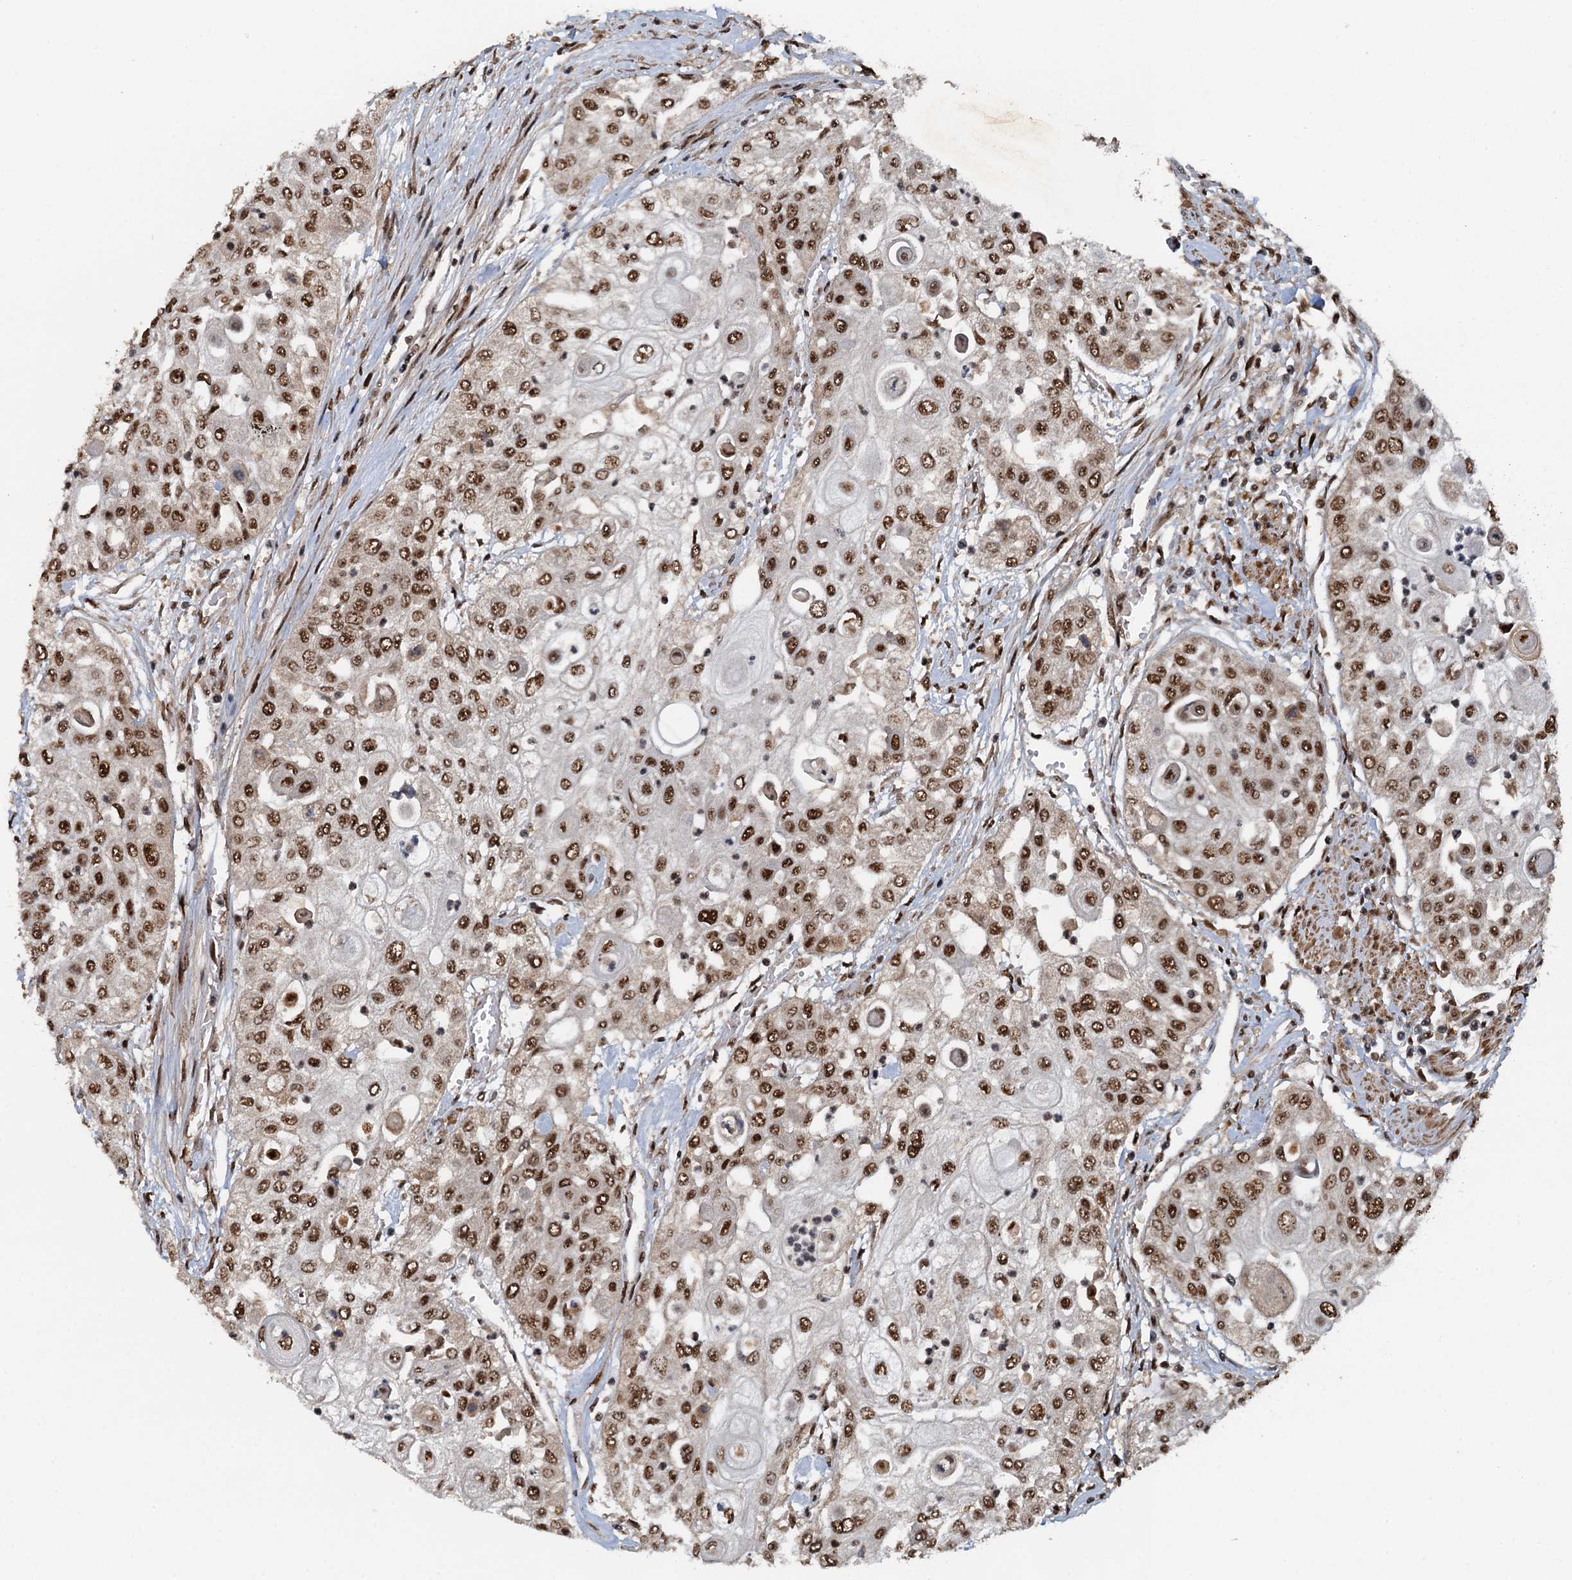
{"staining": {"intensity": "moderate", "quantity": ">75%", "location": "nuclear"}, "tissue": "urothelial cancer", "cell_type": "Tumor cells", "image_type": "cancer", "snomed": [{"axis": "morphology", "description": "Urothelial carcinoma, High grade"}, {"axis": "topography", "description": "Urinary bladder"}], "caption": "IHC image of neoplastic tissue: high-grade urothelial carcinoma stained using immunohistochemistry (IHC) reveals medium levels of moderate protein expression localized specifically in the nuclear of tumor cells, appearing as a nuclear brown color.", "gene": "ZC3H18", "patient": {"sex": "female", "age": 79}}